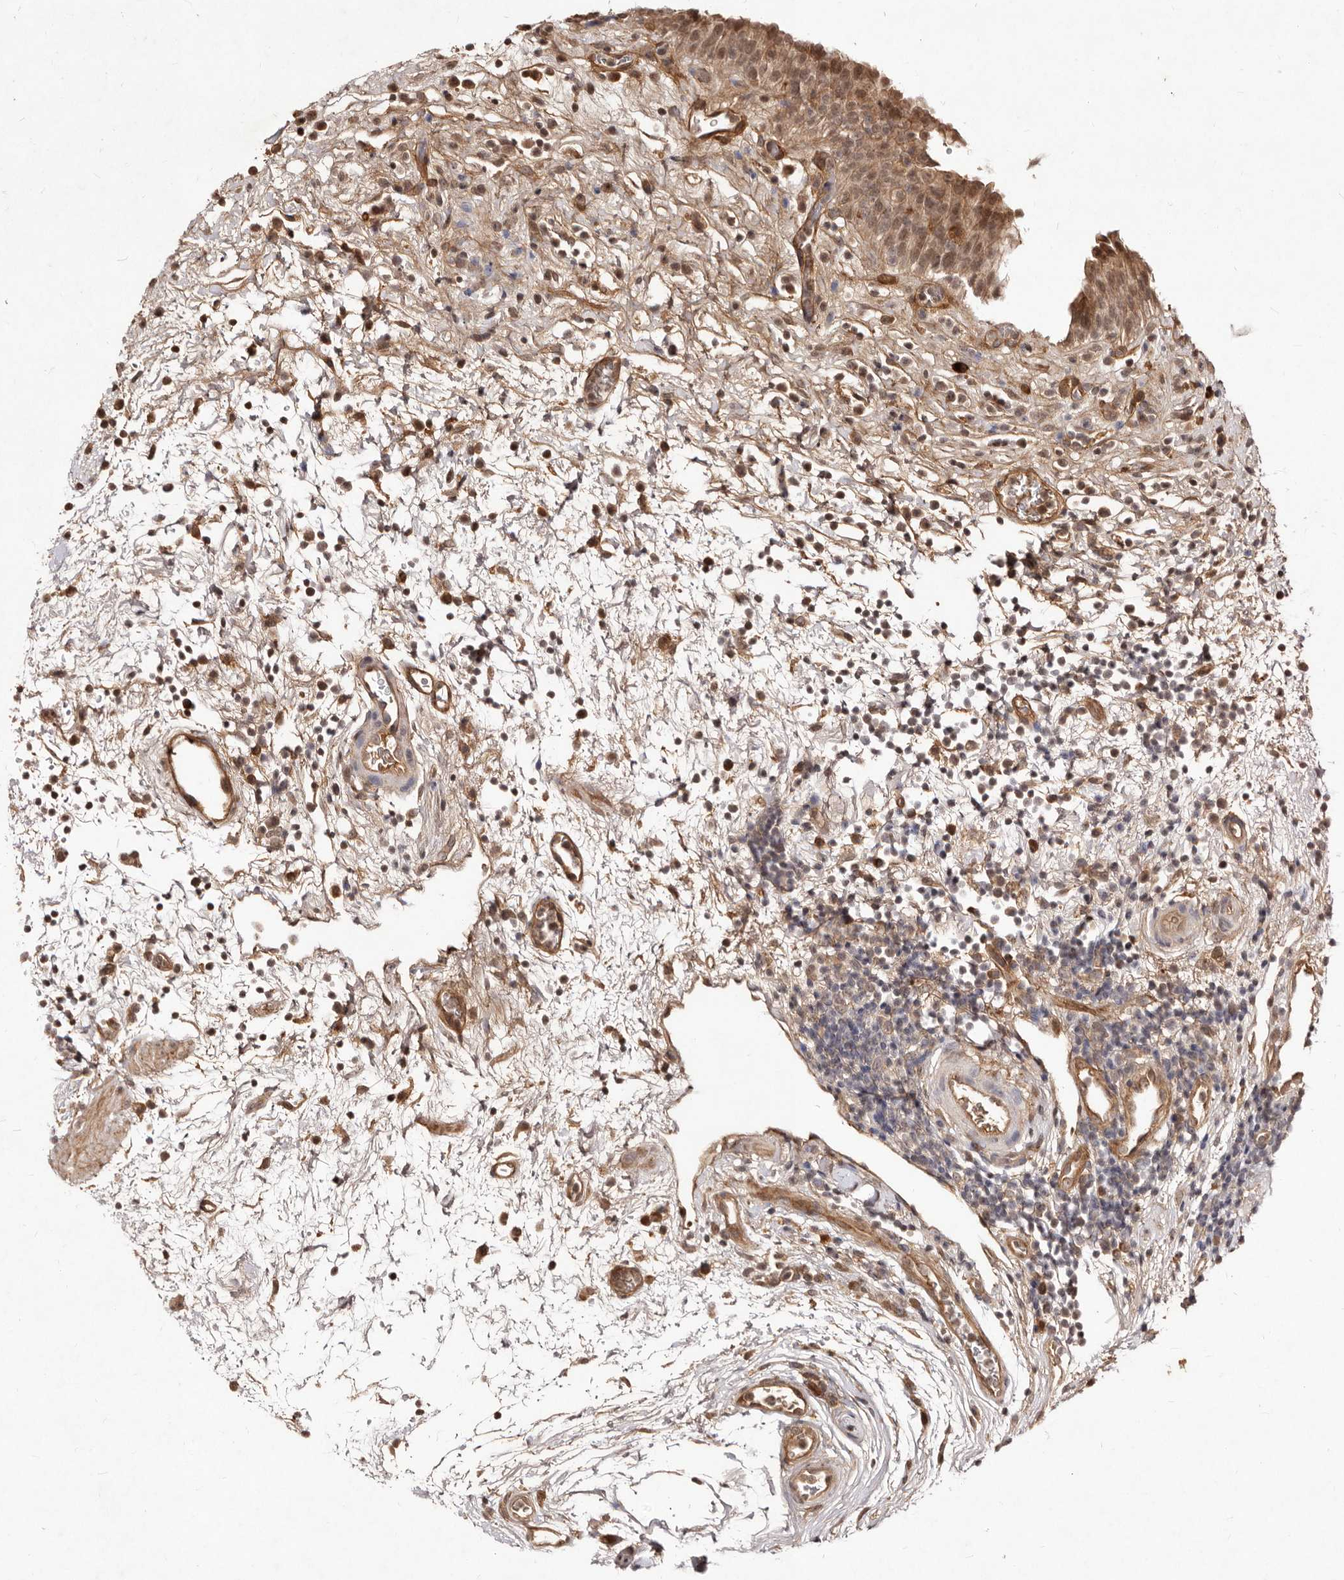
{"staining": {"intensity": "moderate", "quantity": ">75%", "location": "nuclear"}, "tissue": "urinary bladder", "cell_type": "Urothelial cells", "image_type": "normal", "snomed": [{"axis": "morphology", "description": "Normal tissue, NOS"}, {"axis": "morphology", "description": "Inflammation, NOS"}, {"axis": "topography", "description": "Urinary bladder"}], "caption": "Unremarkable urinary bladder was stained to show a protein in brown. There is medium levels of moderate nuclear positivity in approximately >75% of urothelial cells. Immunohistochemistry stains the protein of interest in brown and the nuclei are stained blue.", "gene": "LCORL", "patient": {"sex": "female", "age": 75}}